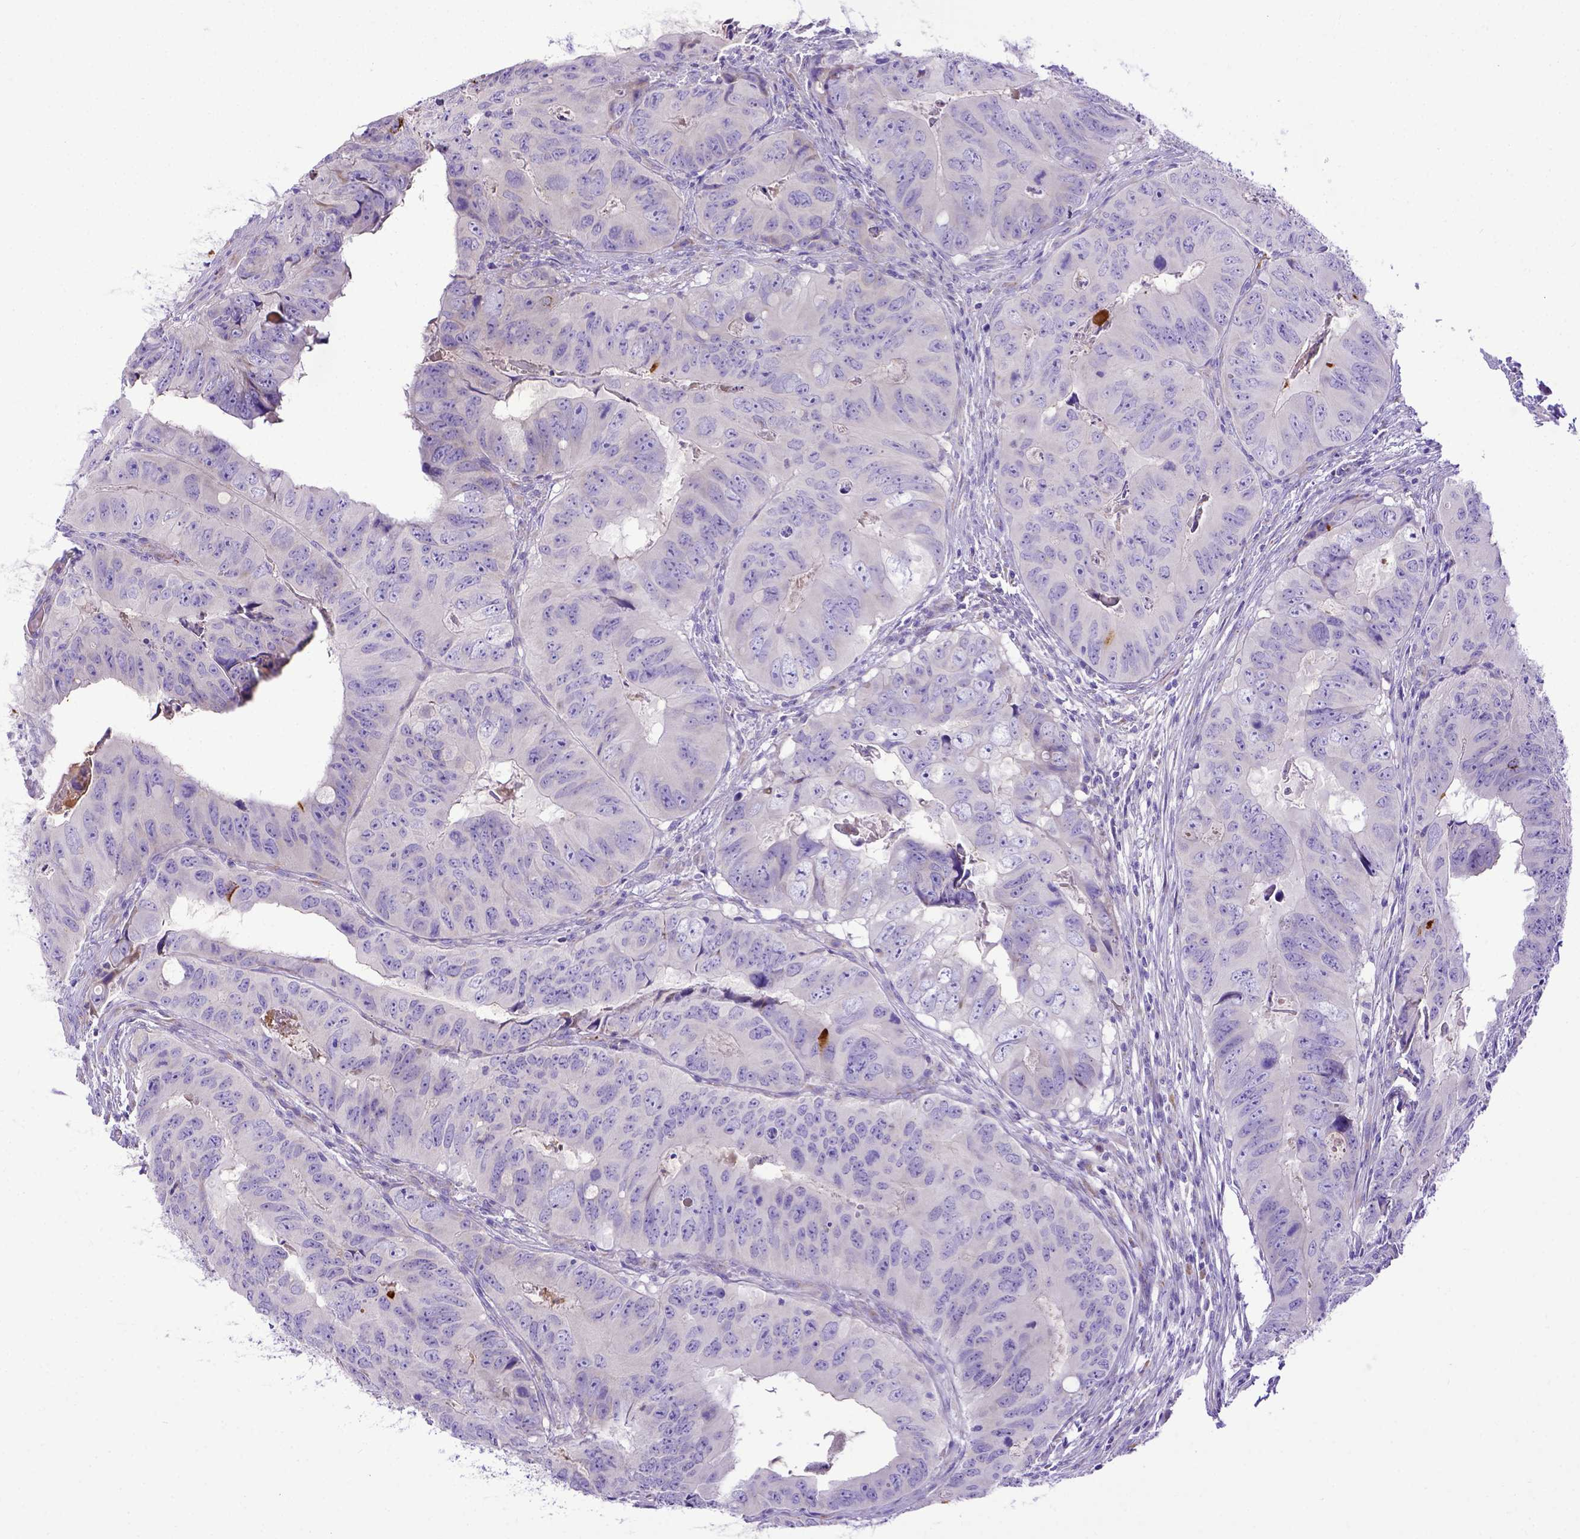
{"staining": {"intensity": "negative", "quantity": "none", "location": "none"}, "tissue": "colorectal cancer", "cell_type": "Tumor cells", "image_type": "cancer", "snomed": [{"axis": "morphology", "description": "Adenocarcinoma, NOS"}, {"axis": "topography", "description": "Colon"}], "caption": "Human adenocarcinoma (colorectal) stained for a protein using IHC demonstrates no positivity in tumor cells.", "gene": "CFAP300", "patient": {"sex": "male", "age": 79}}